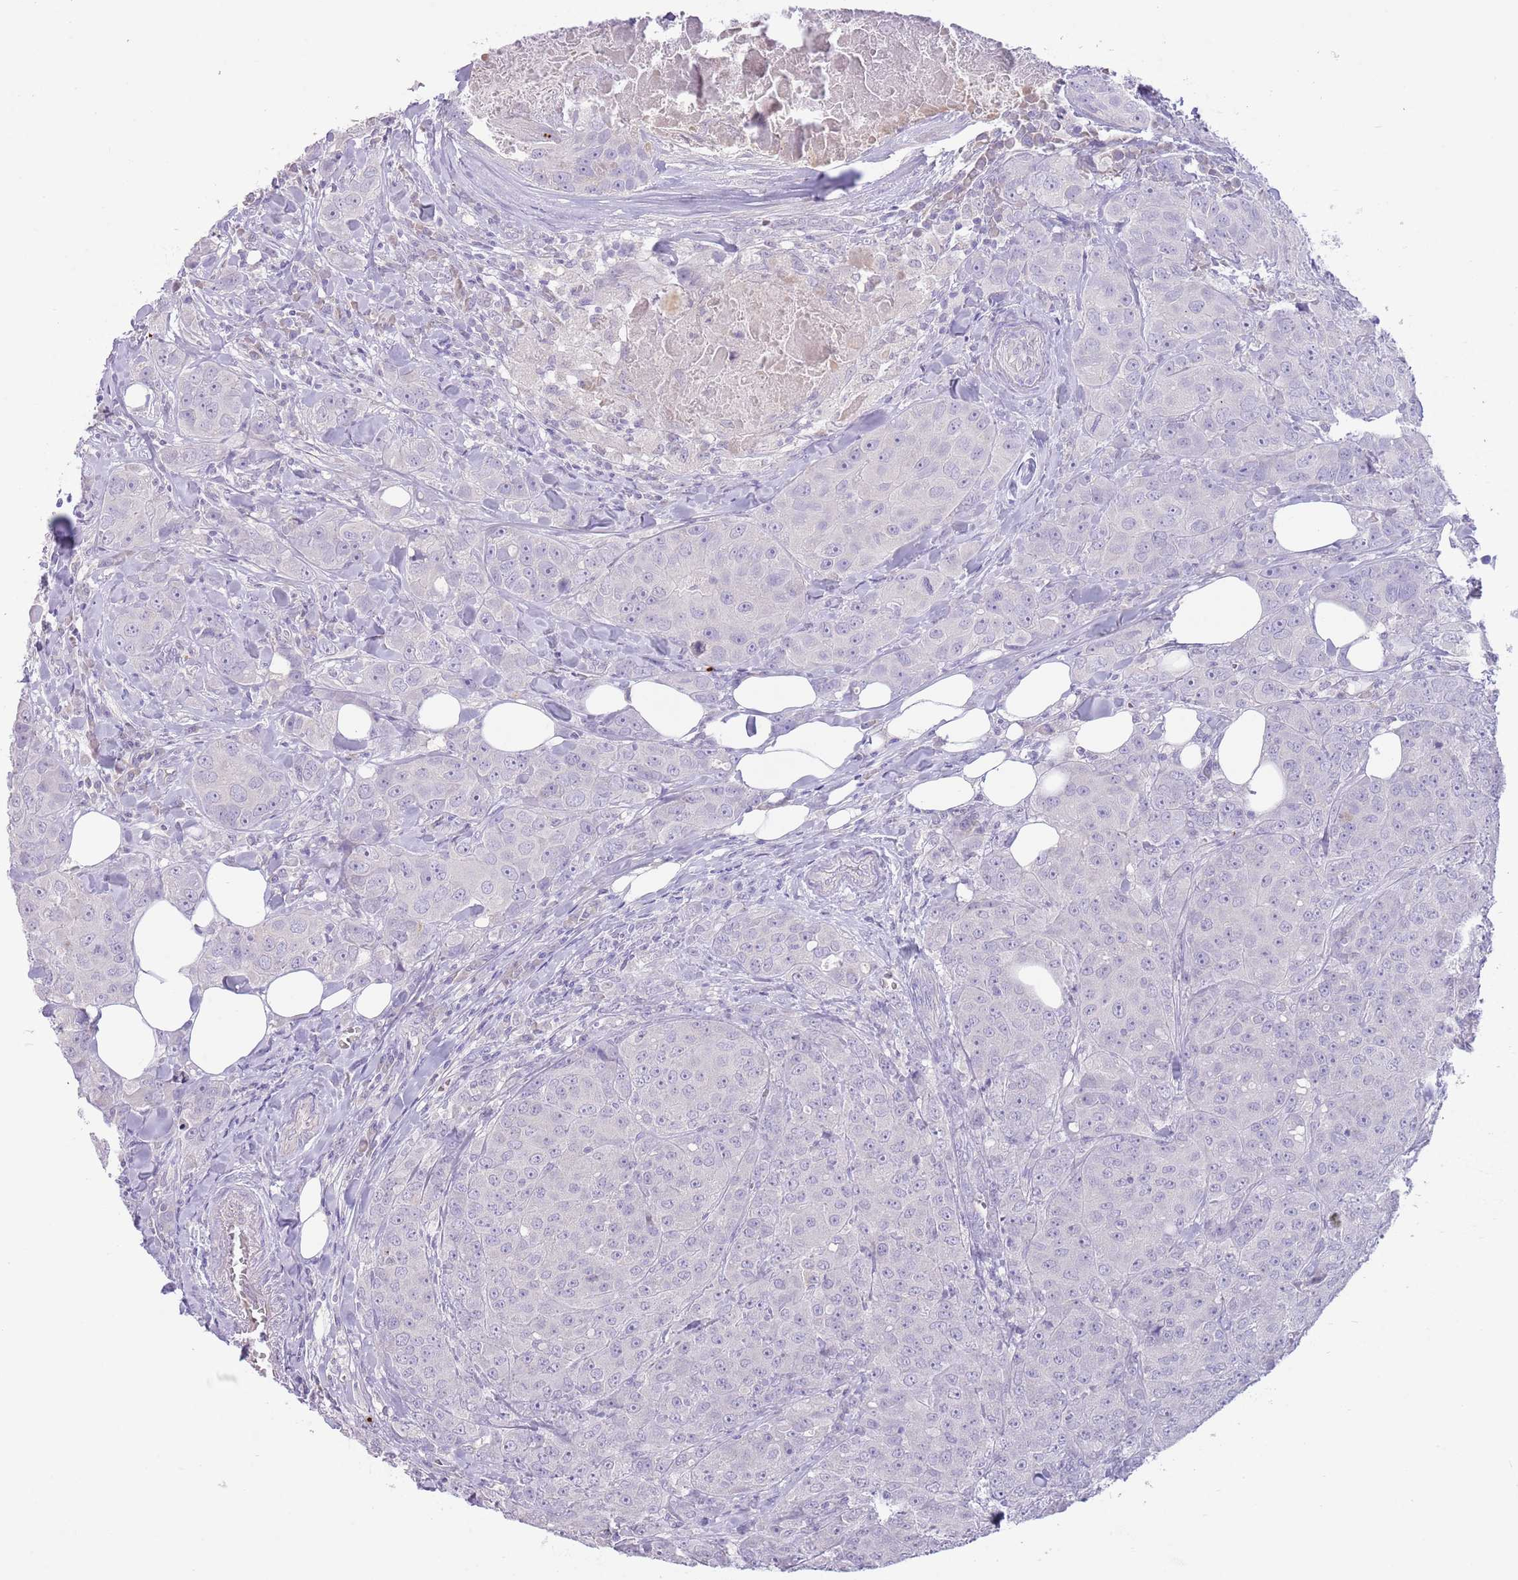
{"staining": {"intensity": "negative", "quantity": "none", "location": "none"}, "tissue": "breast cancer", "cell_type": "Tumor cells", "image_type": "cancer", "snomed": [{"axis": "morphology", "description": "Duct carcinoma"}, {"axis": "topography", "description": "Breast"}], "caption": "Tumor cells show no significant positivity in breast infiltrating ductal carcinoma. The staining is performed using DAB brown chromogen with nuclei counter-stained in using hematoxylin.", "gene": "SFTPA1", "patient": {"sex": "female", "age": 43}}